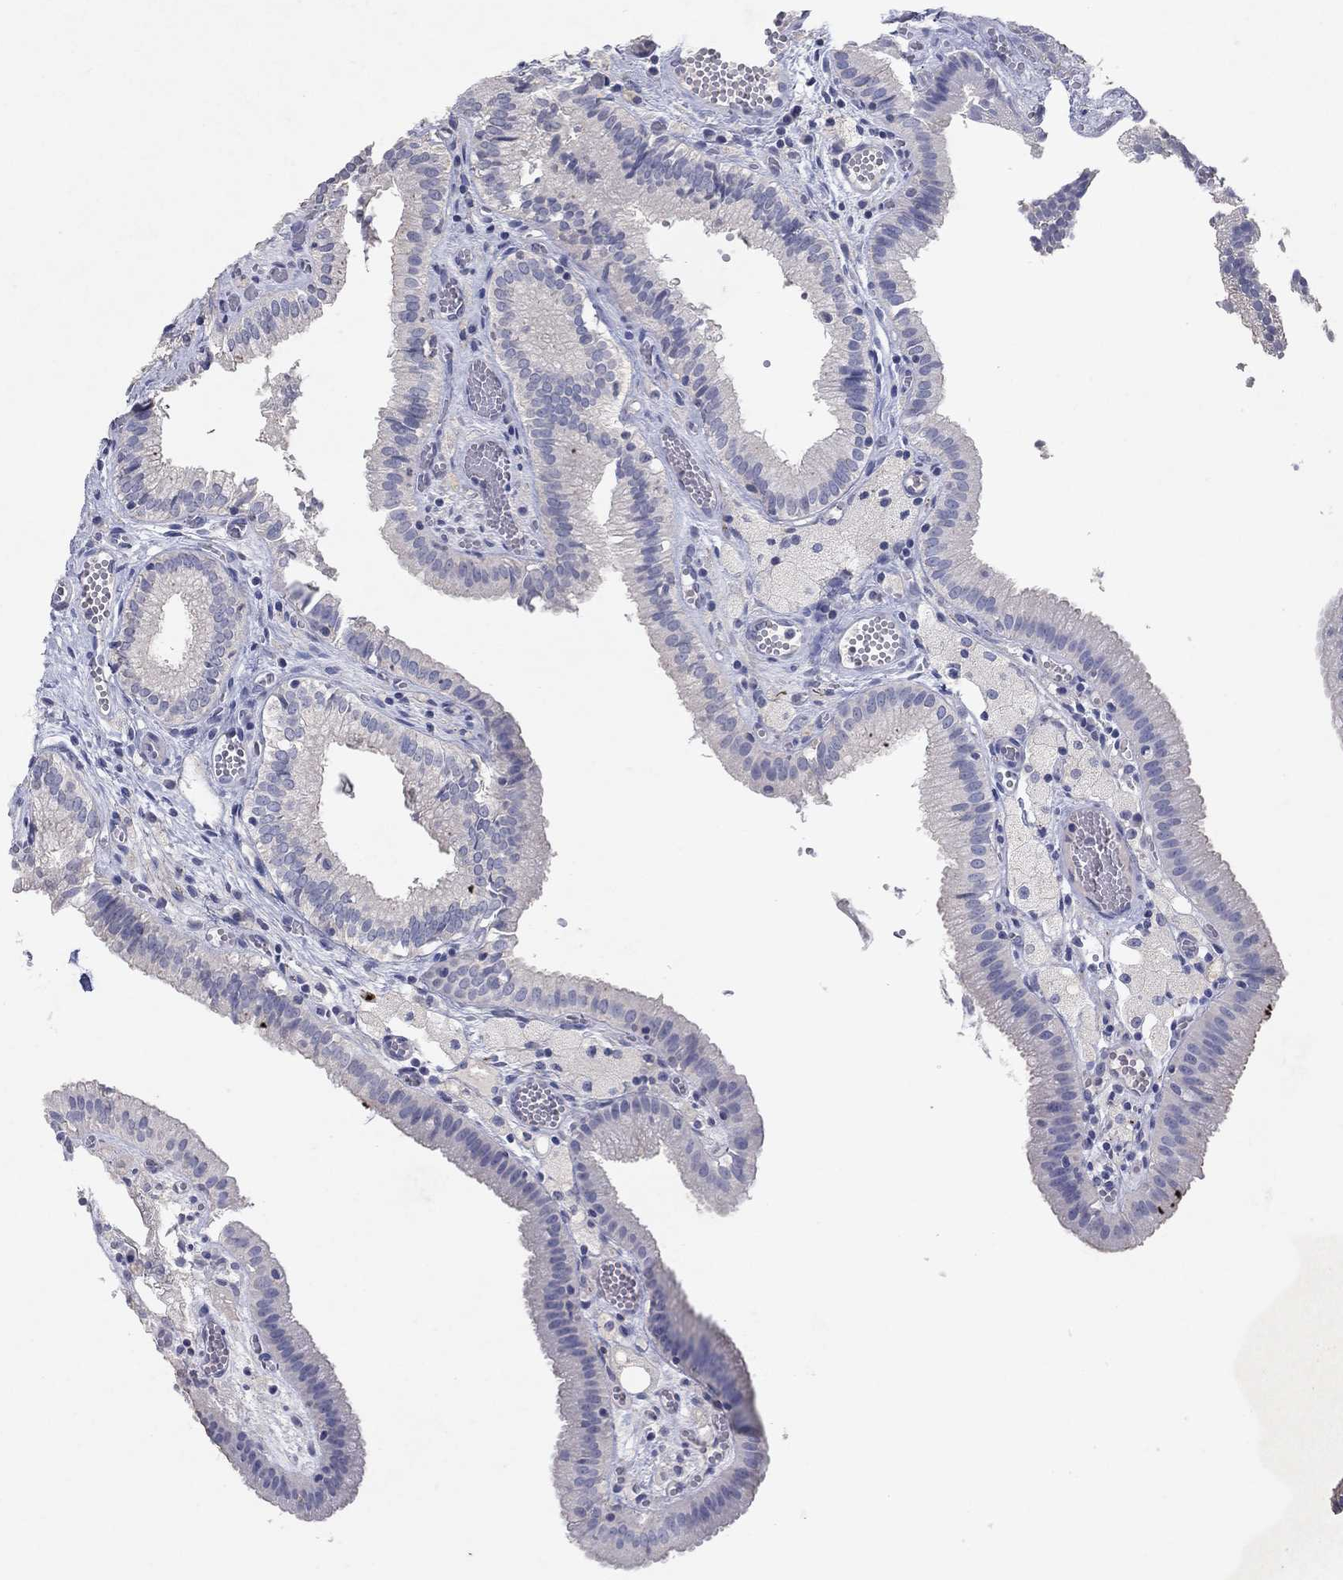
{"staining": {"intensity": "negative", "quantity": "none", "location": "none"}, "tissue": "gallbladder", "cell_type": "Glandular cells", "image_type": "normal", "snomed": [{"axis": "morphology", "description": "Normal tissue, NOS"}, {"axis": "topography", "description": "Gallbladder"}], "caption": "Normal gallbladder was stained to show a protein in brown. There is no significant staining in glandular cells.", "gene": "KRT40", "patient": {"sex": "female", "age": 24}}